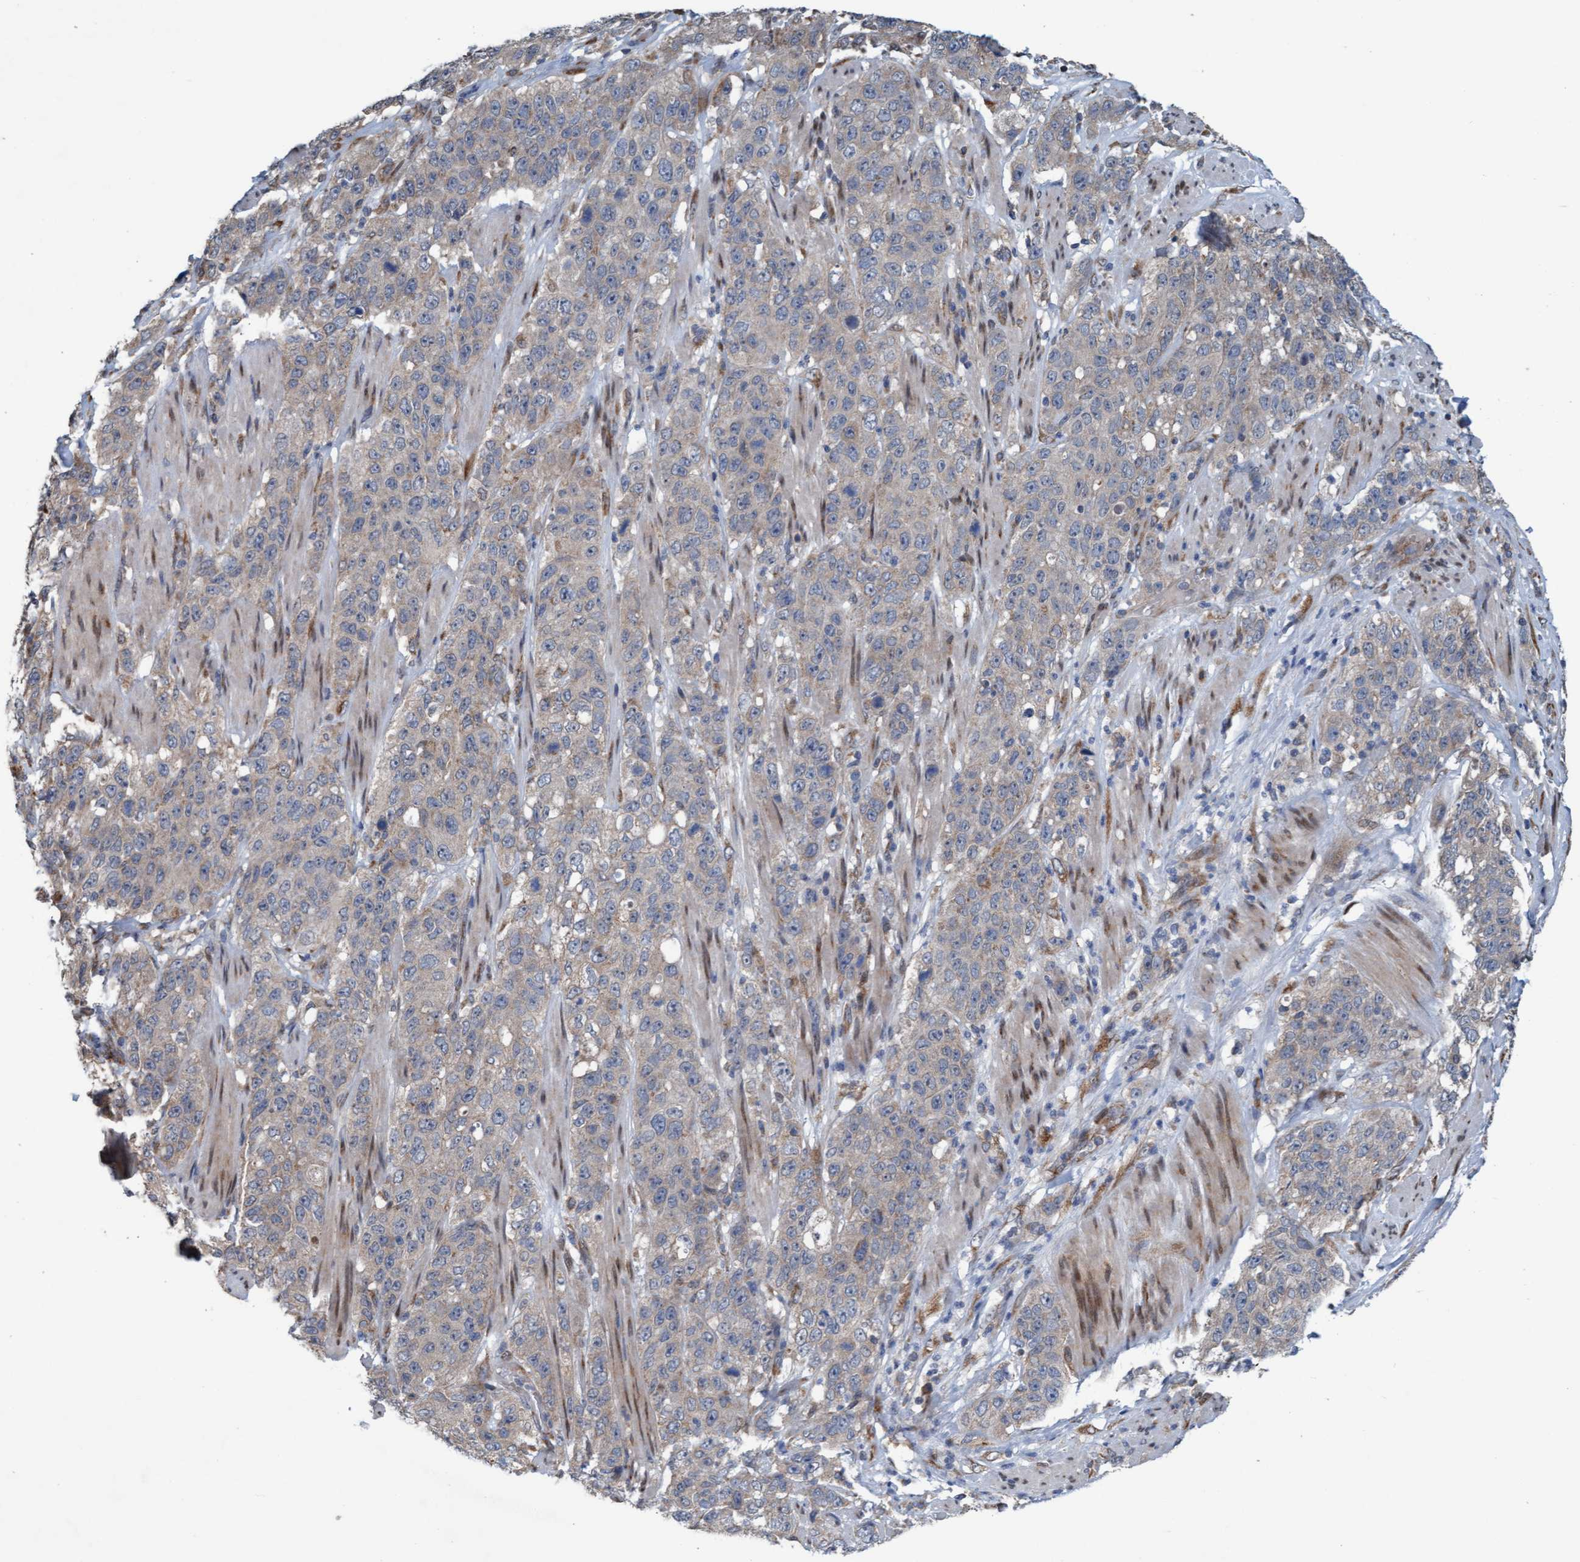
{"staining": {"intensity": "negative", "quantity": "none", "location": "none"}, "tissue": "stomach cancer", "cell_type": "Tumor cells", "image_type": "cancer", "snomed": [{"axis": "morphology", "description": "Adenocarcinoma, NOS"}, {"axis": "topography", "description": "Stomach"}], "caption": "DAB (3,3'-diaminobenzidine) immunohistochemical staining of human stomach cancer exhibits no significant positivity in tumor cells.", "gene": "ZNF566", "patient": {"sex": "male", "age": 48}}